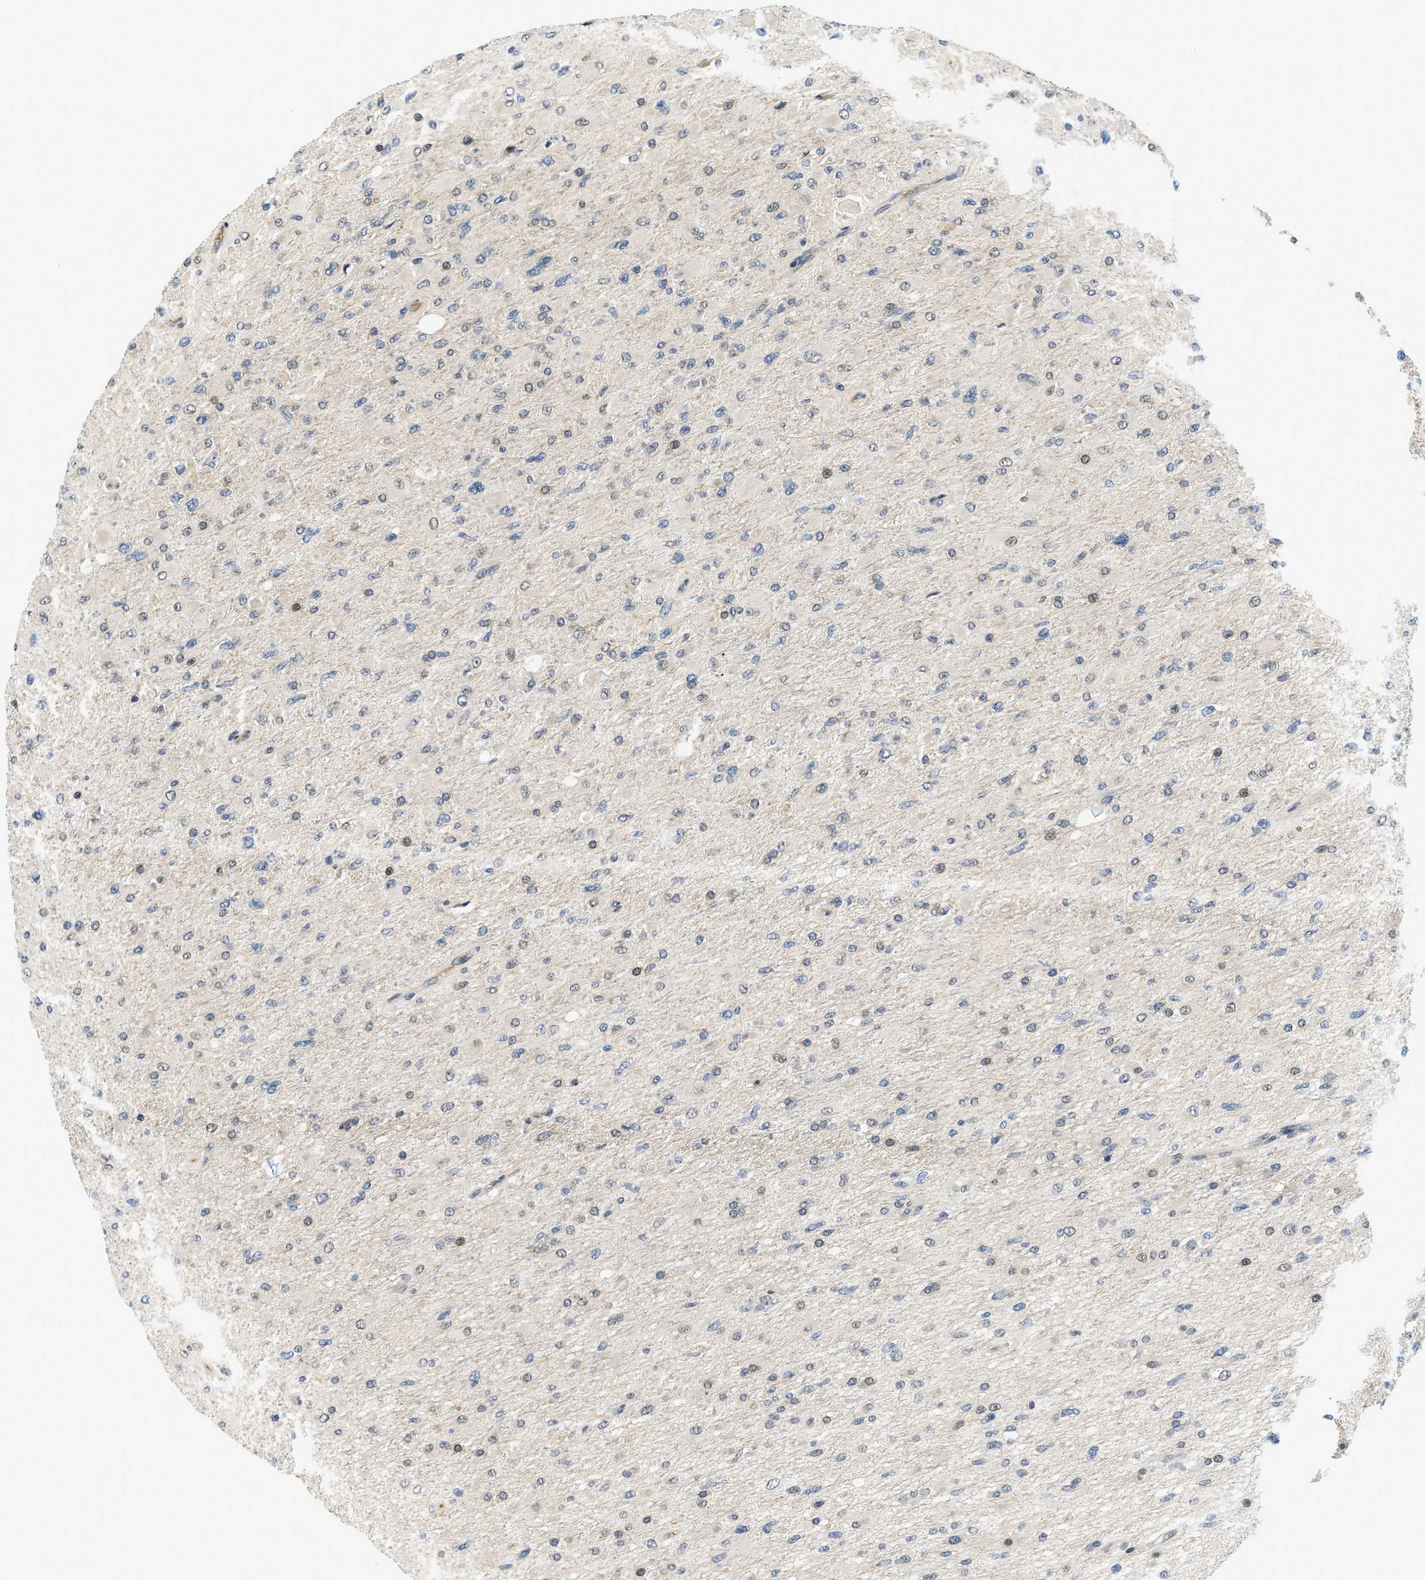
{"staining": {"intensity": "weak", "quantity": "<25%", "location": "nuclear"}, "tissue": "glioma", "cell_type": "Tumor cells", "image_type": "cancer", "snomed": [{"axis": "morphology", "description": "Glioma, malignant, High grade"}, {"axis": "topography", "description": "Cerebral cortex"}], "caption": "Immunohistochemistry of human glioma shows no positivity in tumor cells.", "gene": "KMT2A", "patient": {"sex": "female", "age": 36}}